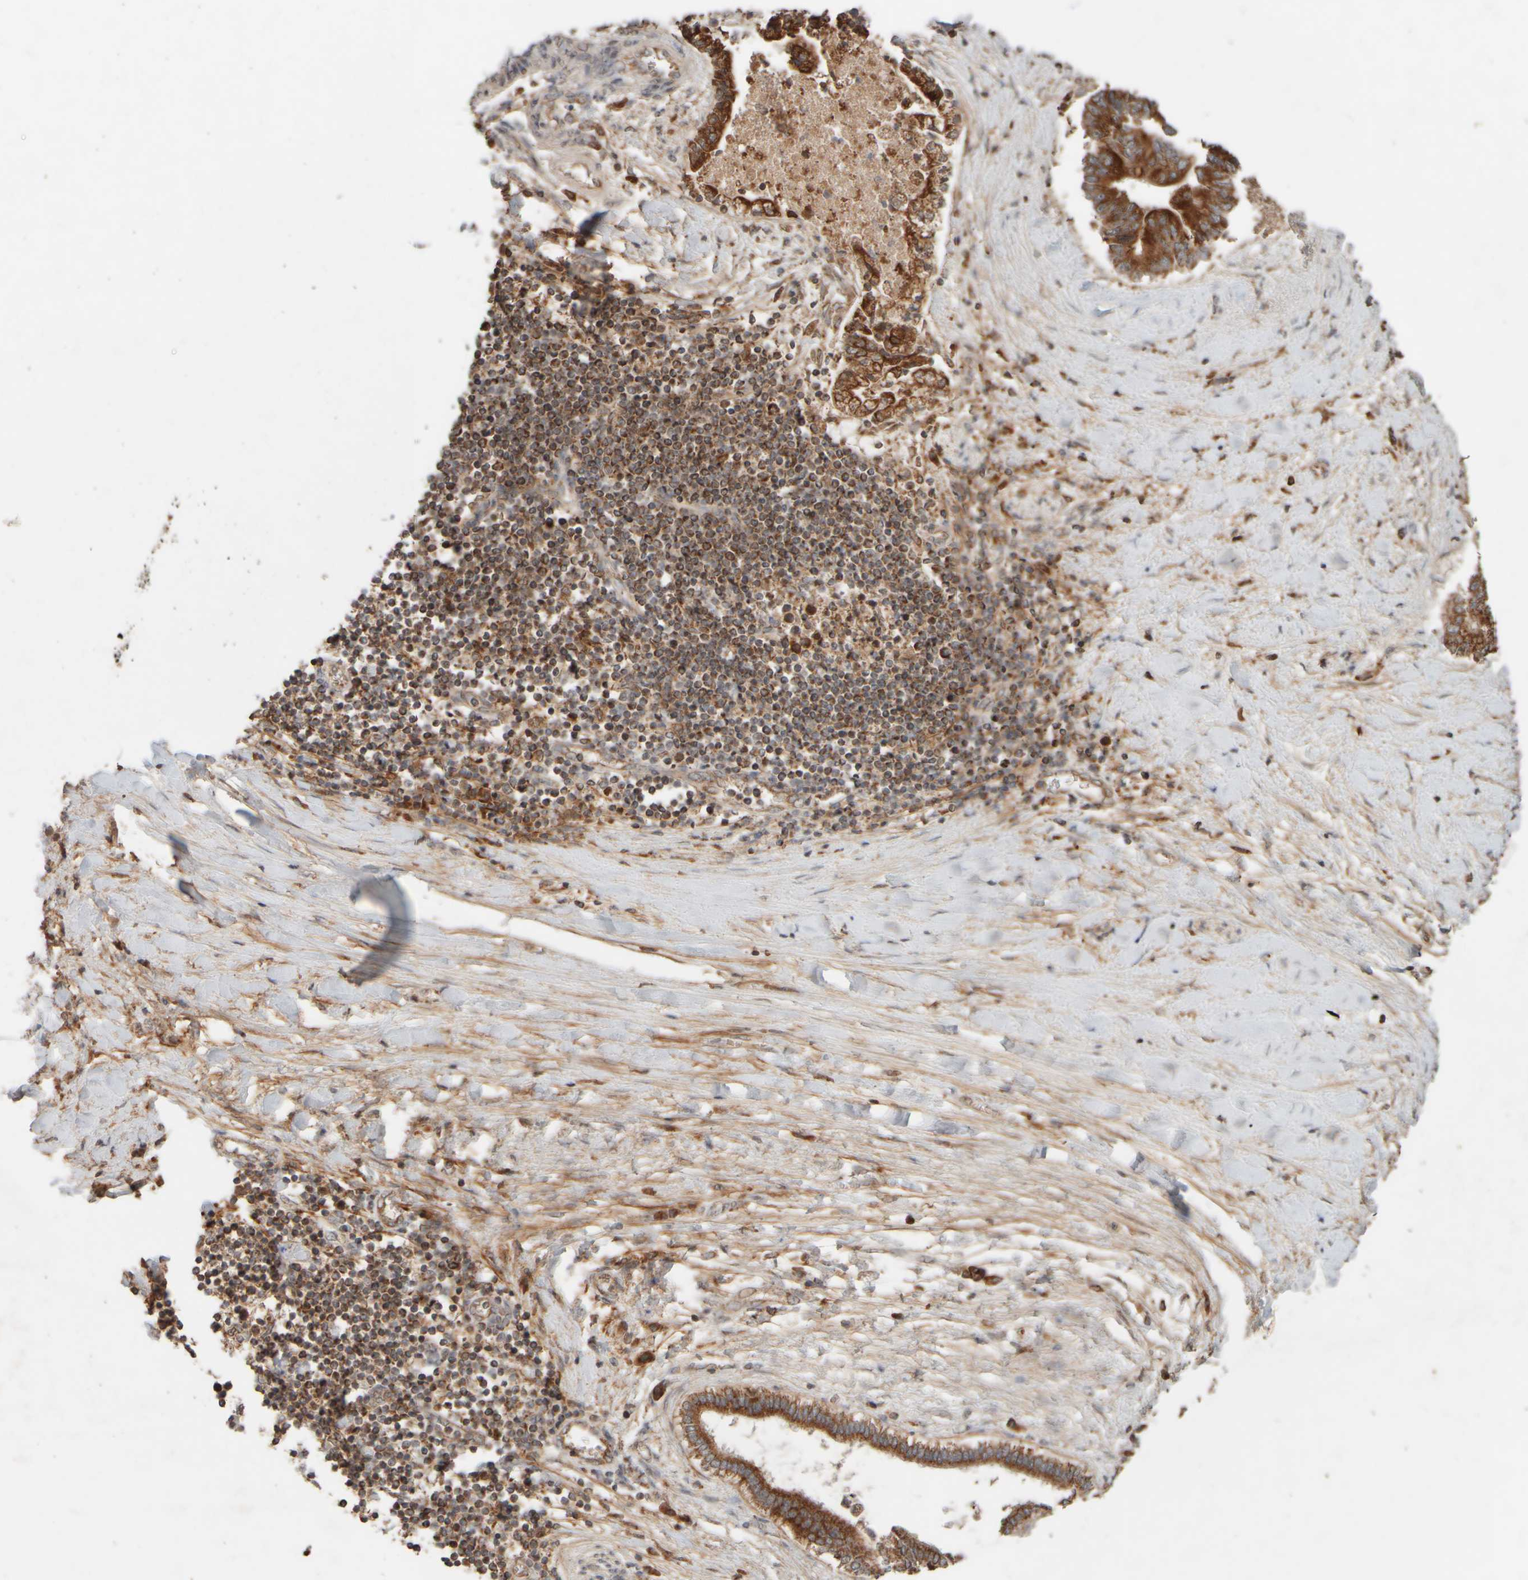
{"staining": {"intensity": "strong", "quantity": ">75%", "location": "cytoplasmic/membranous"}, "tissue": "liver cancer", "cell_type": "Tumor cells", "image_type": "cancer", "snomed": [{"axis": "morphology", "description": "Cholangiocarcinoma"}, {"axis": "topography", "description": "Liver"}], "caption": "Tumor cells reveal high levels of strong cytoplasmic/membranous staining in about >75% of cells in liver cancer.", "gene": "EIF2B3", "patient": {"sex": "male", "age": 50}}